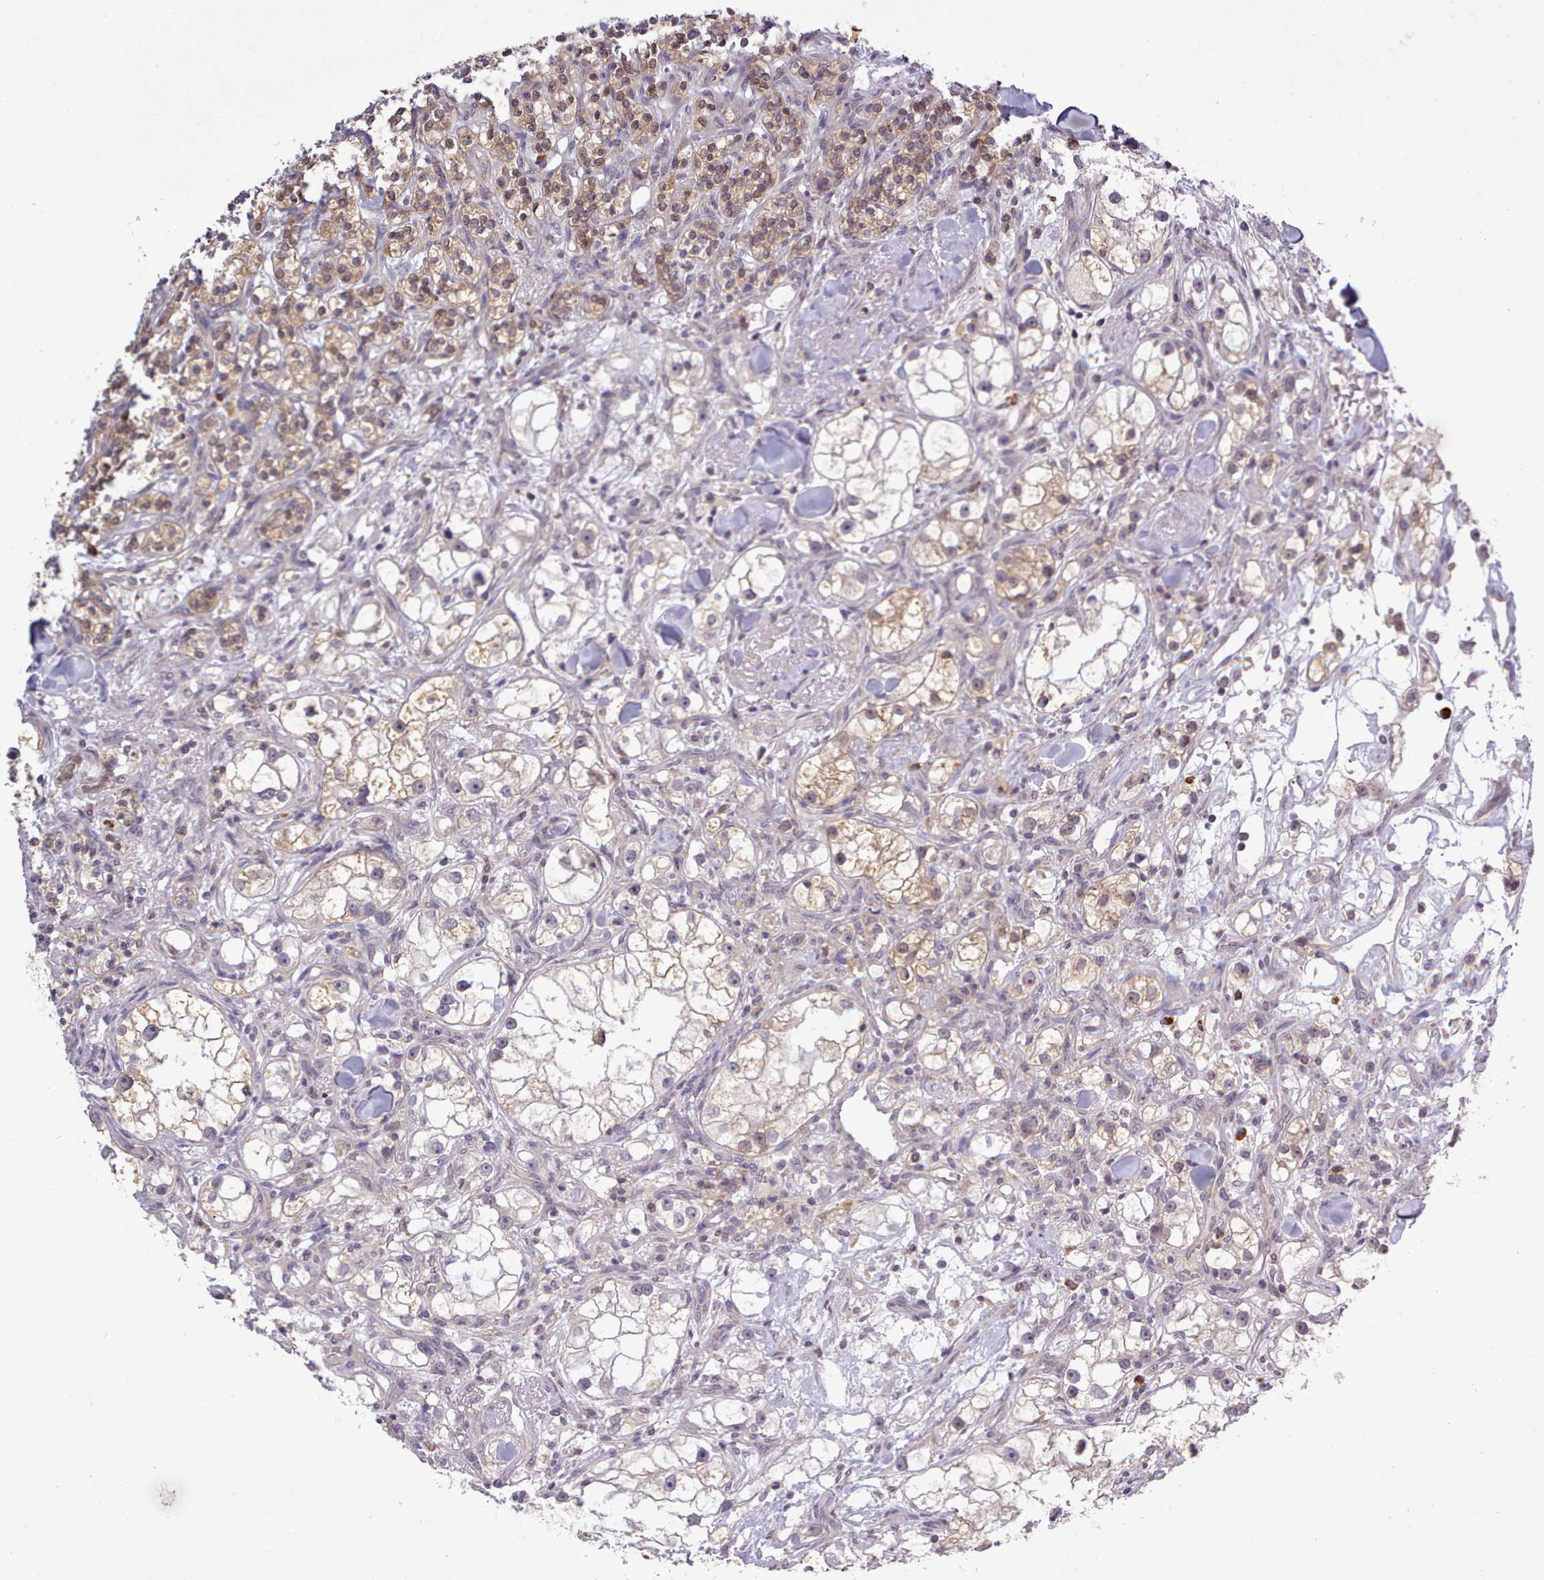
{"staining": {"intensity": "moderate", "quantity": "25%-75%", "location": "cytoplasmic/membranous,nuclear"}, "tissue": "renal cancer", "cell_type": "Tumor cells", "image_type": "cancer", "snomed": [{"axis": "morphology", "description": "Adenocarcinoma, NOS"}, {"axis": "topography", "description": "Kidney"}], "caption": "Brown immunohistochemical staining in human renal cancer shows moderate cytoplasmic/membranous and nuclear staining in about 25%-75% of tumor cells.", "gene": "ARL17A", "patient": {"sex": "male", "age": 77}}